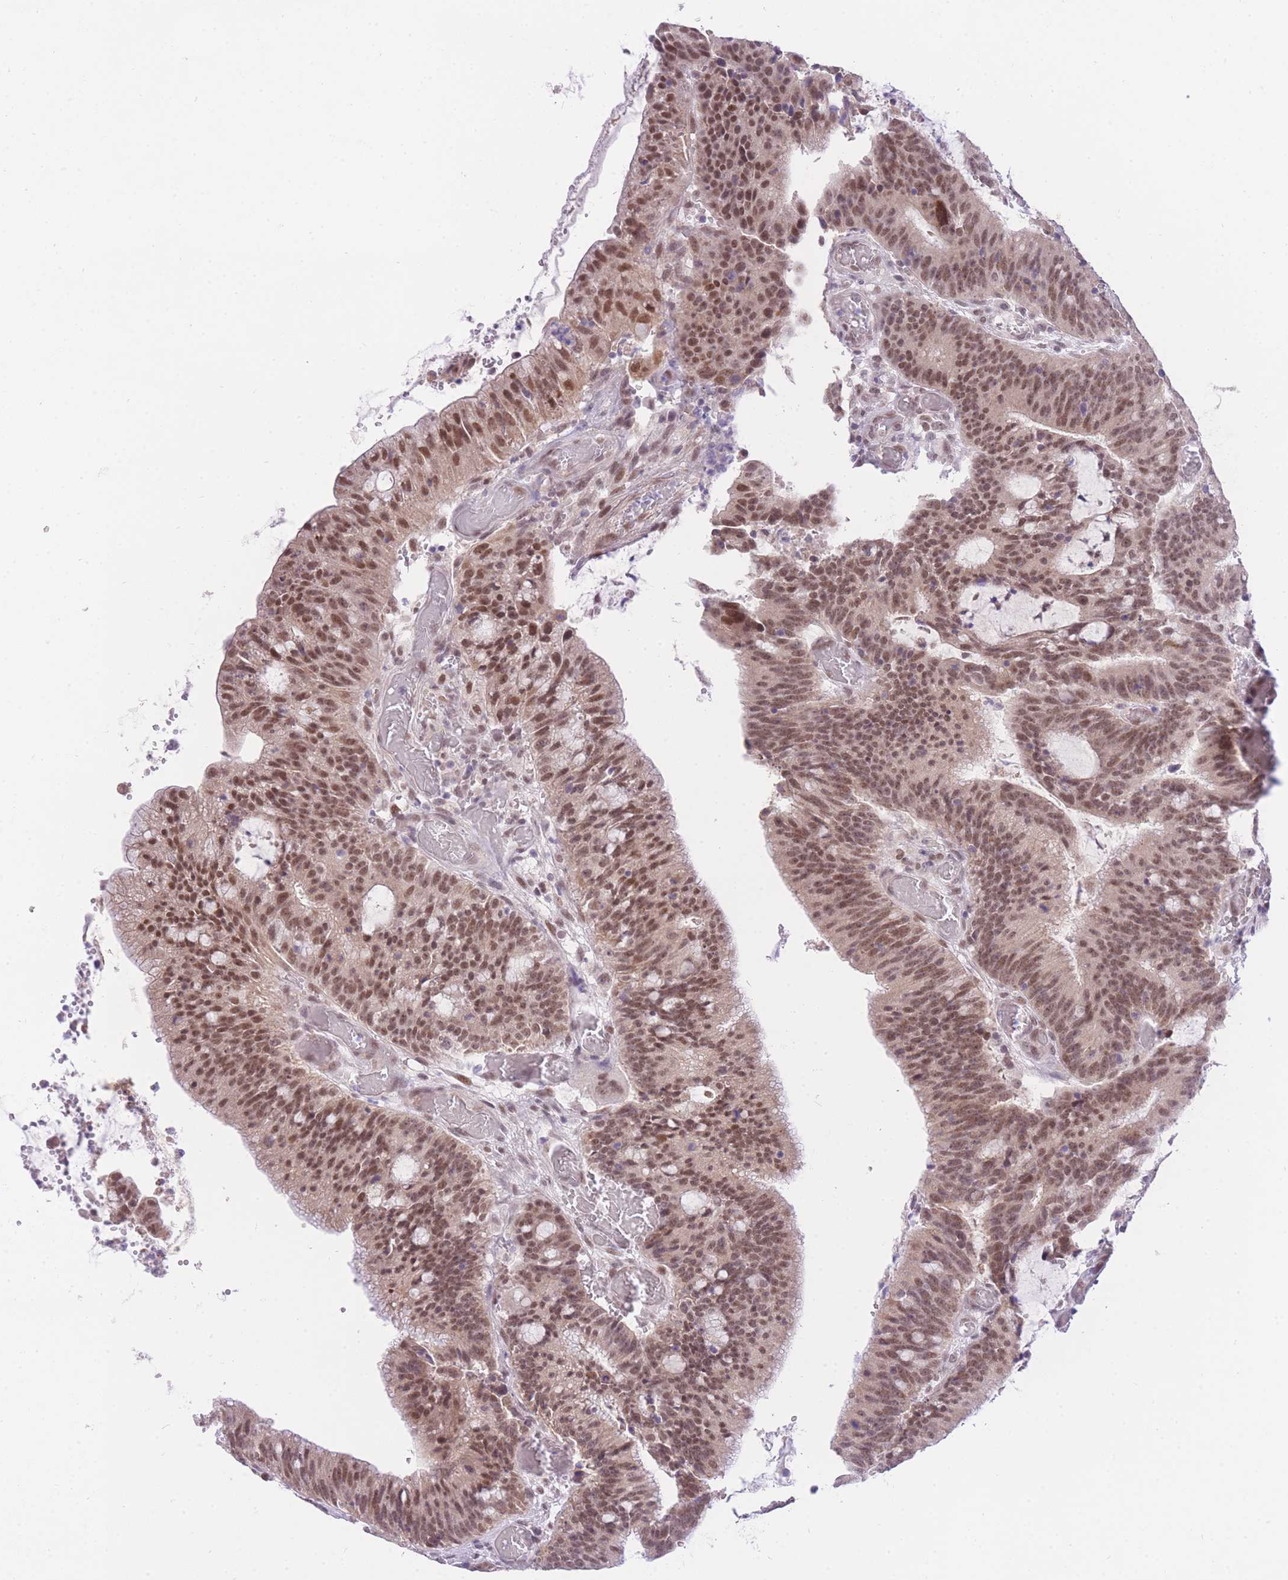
{"staining": {"intensity": "moderate", "quantity": ">75%", "location": "nuclear"}, "tissue": "colorectal cancer", "cell_type": "Tumor cells", "image_type": "cancer", "snomed": [{"axis": "morphology", "description": "Adenocarcinoma, NOS"}, {"axis": "topography", "description": "Rectum"}], "caption": "Tumor cells reveal moderate nuclear positivity in approximately >75% of cells in colorectal cancer (adenocarcinoma).", "gene": "UBXN7", "patient": {"sex": "female", "age": 77}}